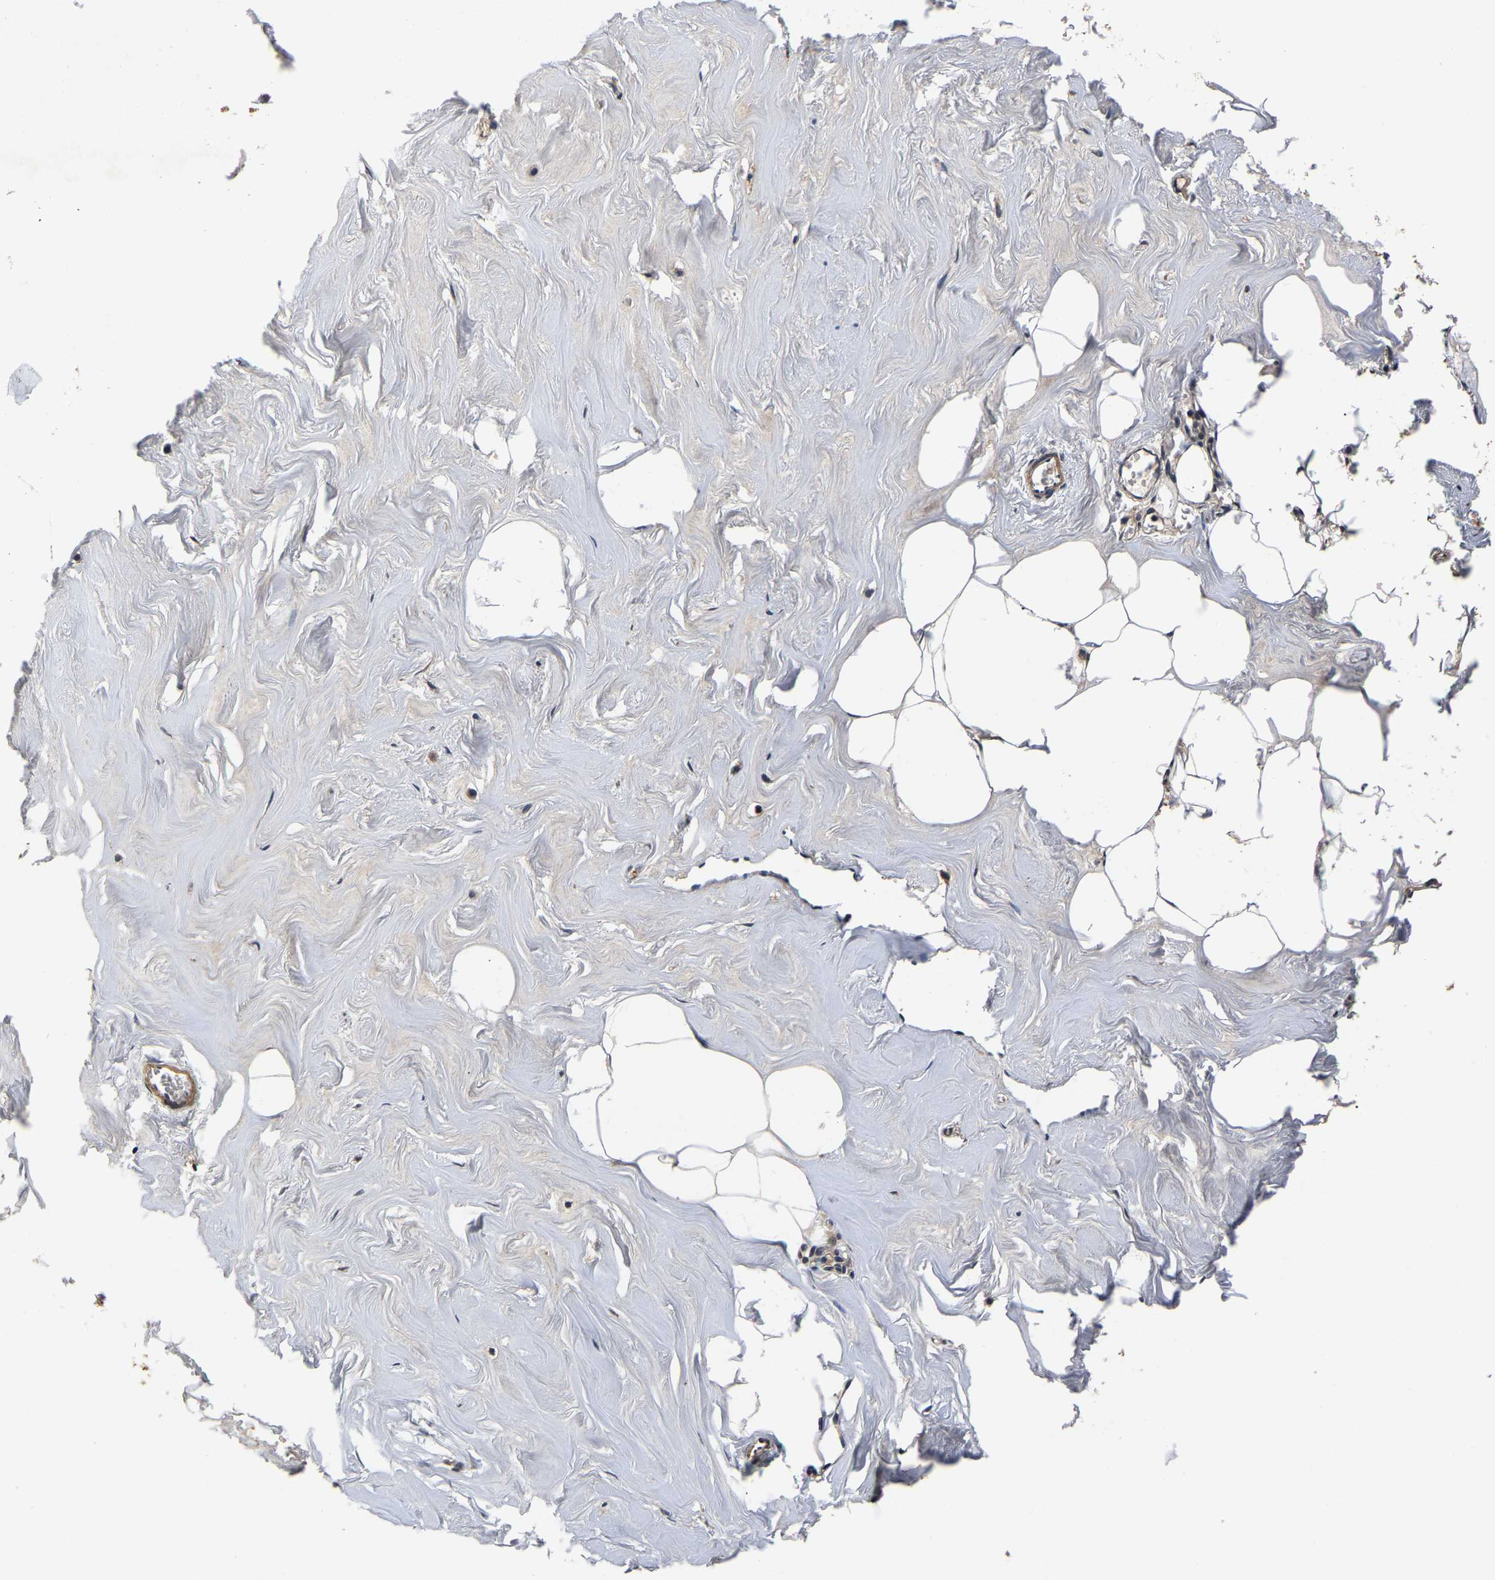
{"staining": {"intensity": "weak", "quantity": ">75%", "location": "cytoplasmic/membranous"}, "tissue": "adipose tissue", "cell_type": "Adipocytes", "image_type": "normal", "snomed": [{"axis": "morphology", "description": "Normal tissue, NOS"}, {"axis": "morphology", "description": "Fibrosis, NOS"}, {"axis": "topography", "description": "Breast"}, {"axis": "topography", "description": "Adipose tissue"}], "caption": "The micrograph displays immunohistochemical staining of normal adipose tissue. There is weak cytoplasmic/membranous positivity is seen in about >75% of adipocytes.", "gene": "RUVBL1", "patient": {"sex": "female", "age": 39}}